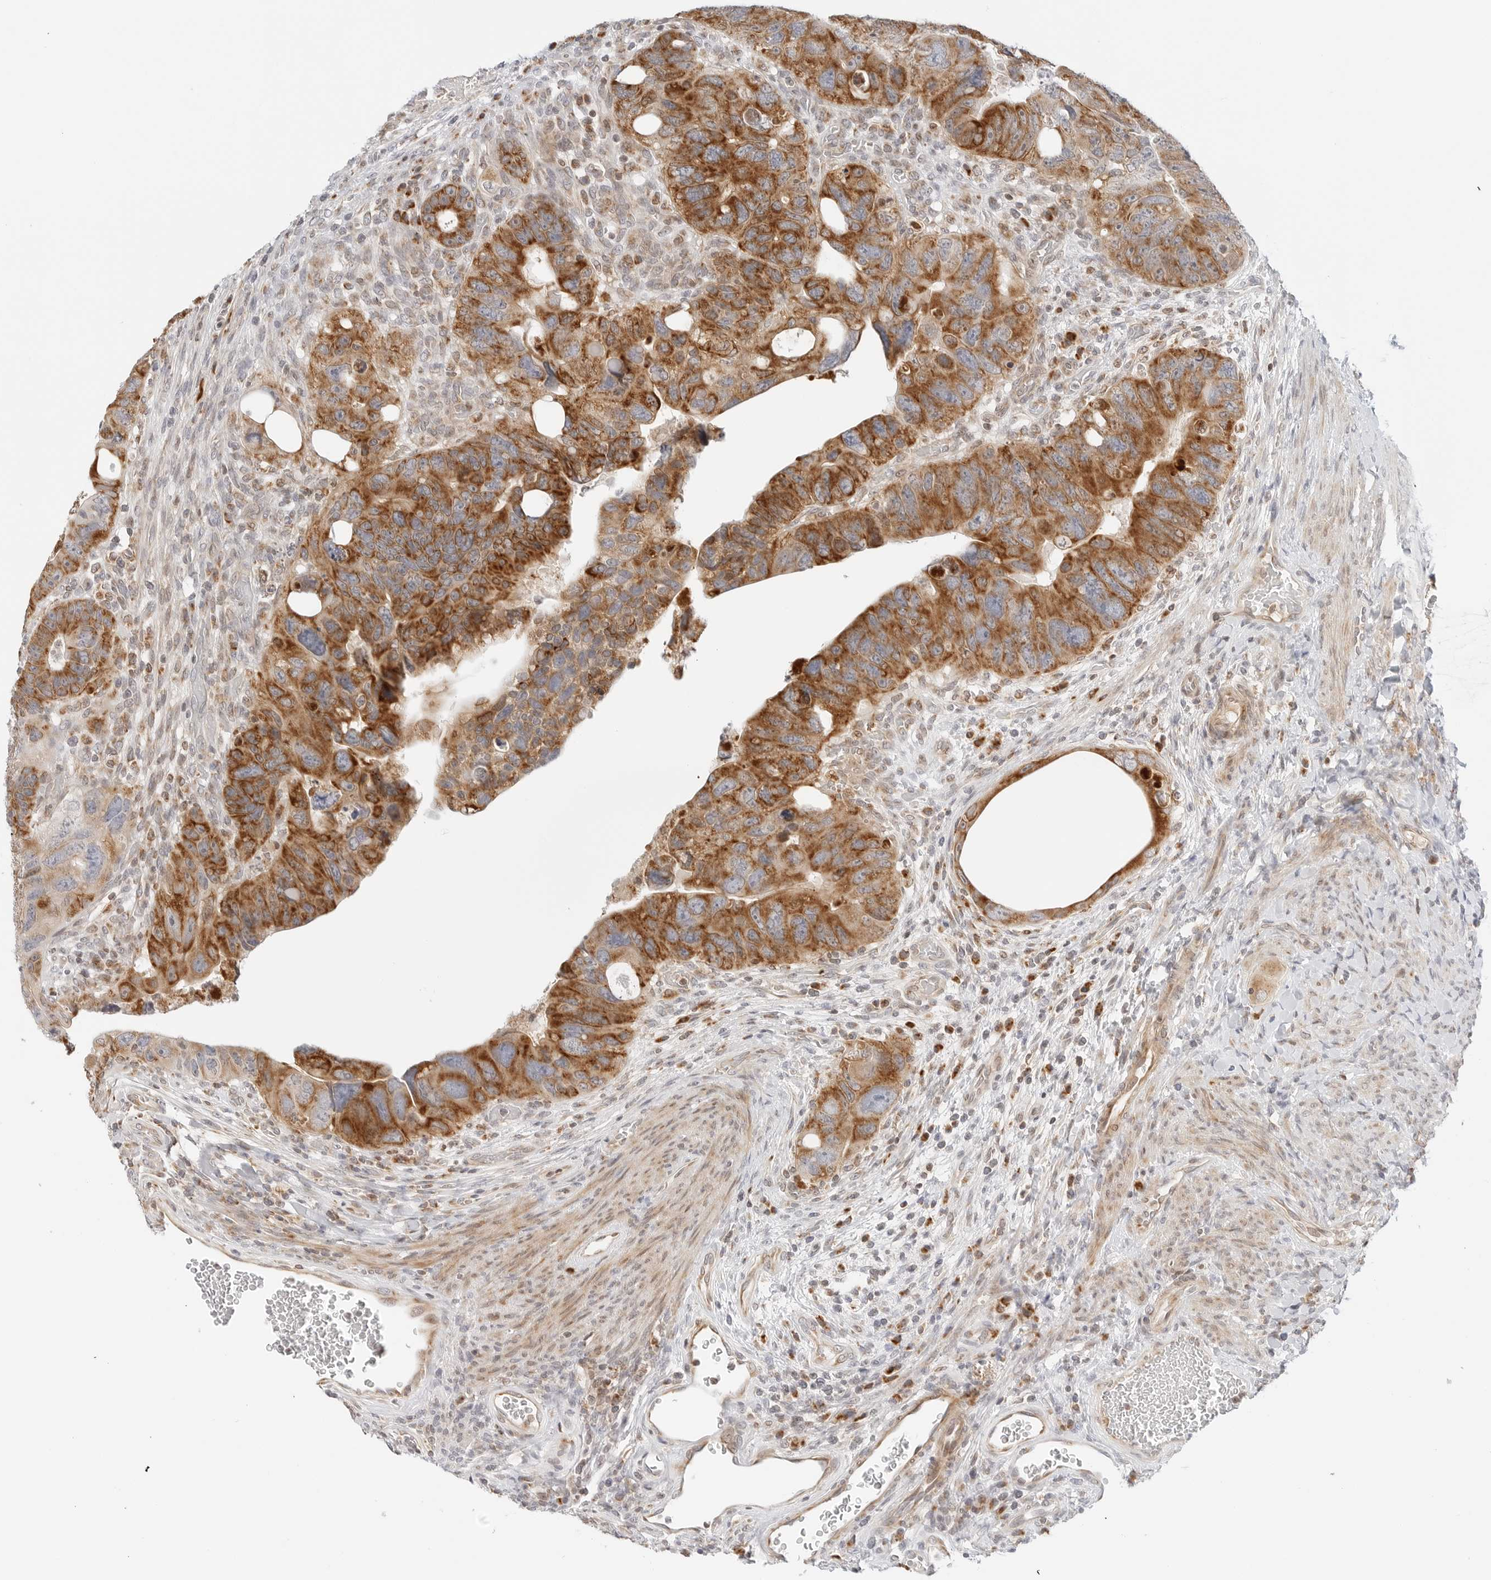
{"staining": {"intensity": "strong", "quantity": ">75%", "location": "cytoplasmic/membranous"}, "tissue": "colorectal cancer", "cell_type": "Tumor cells", "image_type": "cancer", "snomed": [{"axis": "morphology", "description": "Adenocarcinoma, NOS"}, {"axis": "topography", "description": "Rectum"}], "caption": "An image showing strong cytoplasmic/membranous expression in about >75% of tumor cells in colorectal adenocarcinoma, as visualized by brown immunohistochemical staining.", "gene": "DYRK4", "patient": {"sex": "male", "age": 59}}